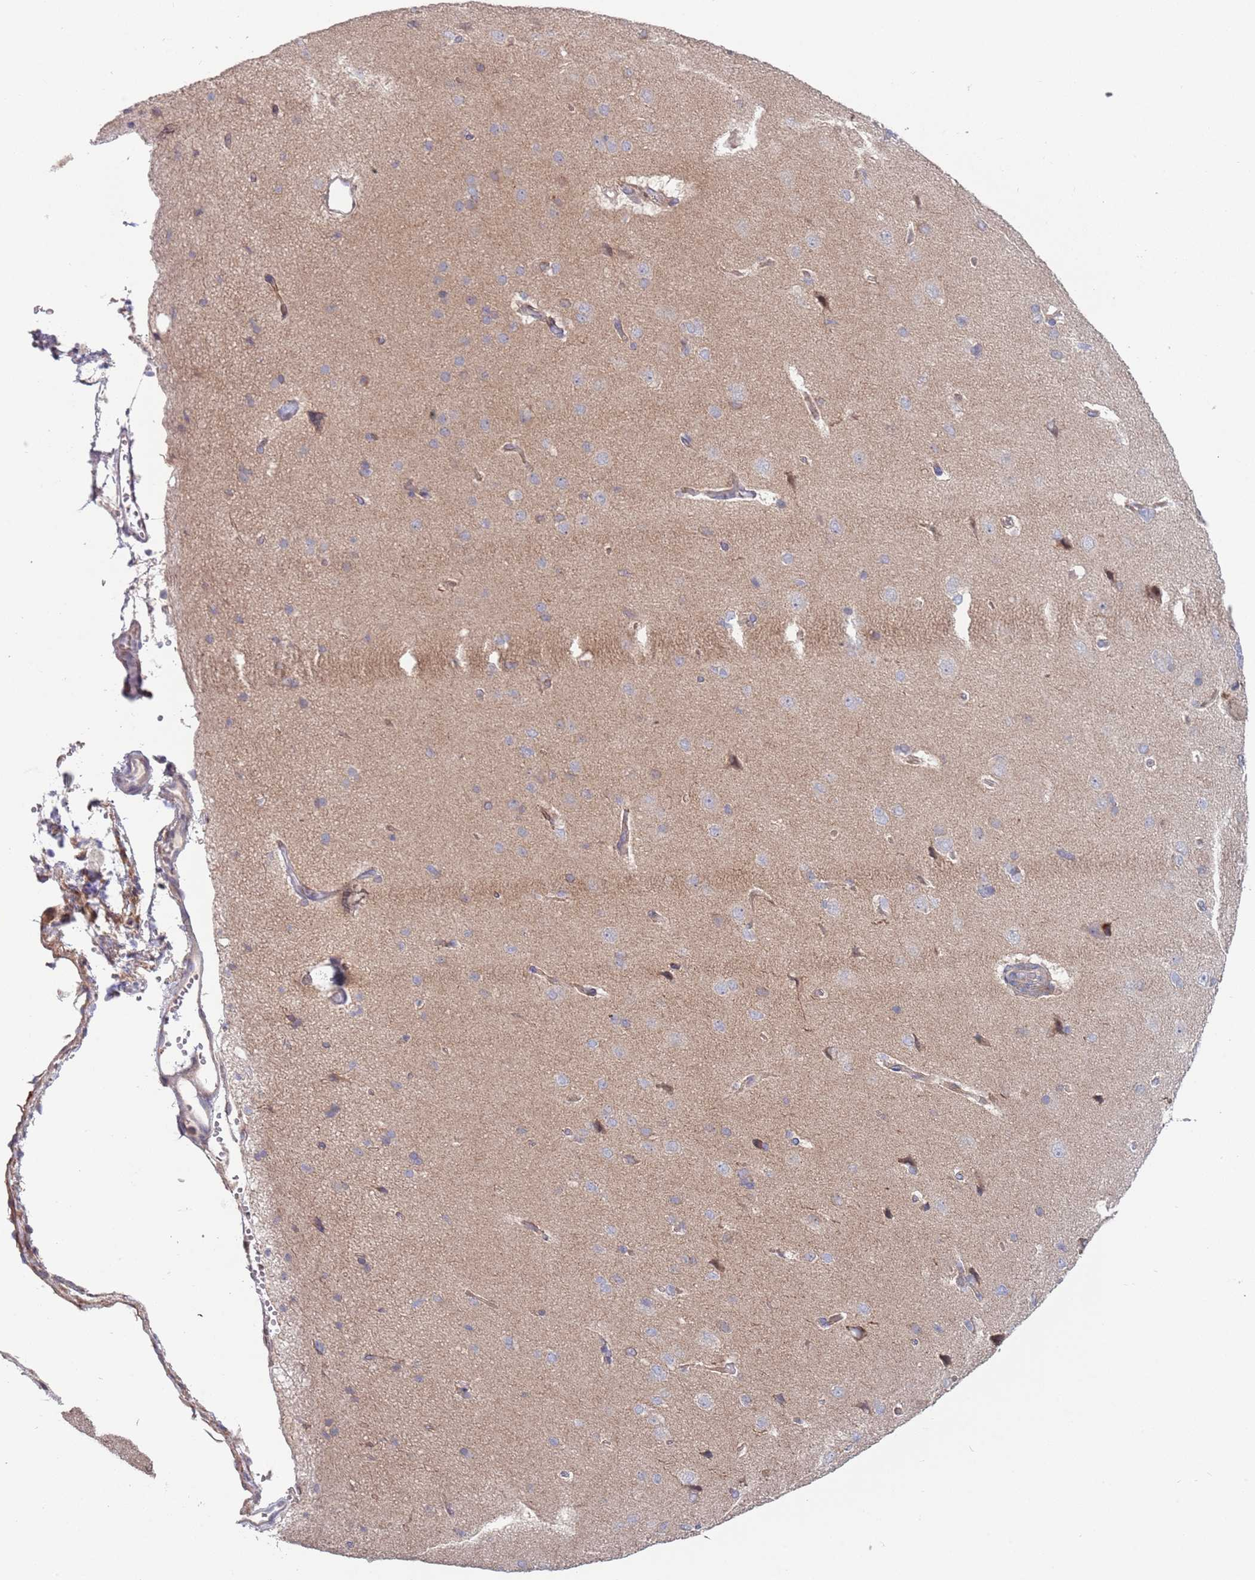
{"staining": {"intensity": "moderate", "quantity": "25%-75%", "location": "cytoplasmic/membranous"}, "tissue": "cerebral cortex", "cell_type": "Endothelial cells", "image_type": "normal", "snomed": [{"axis": "morphology", "description": "Normal tissue, NOS"}, {"axis": "topography", "description": "Cerebral cortex"}], "caption": "A photomicrograph of cerebral cortex stained for a protein reveals moderate cytoplasmic/membranous brown staining in endothelial cells. (DAB = brown stain, brightfield microscopy at high magnification).", "gene": "ABCC10", "patient": {"sex": "male", "age": 62}}